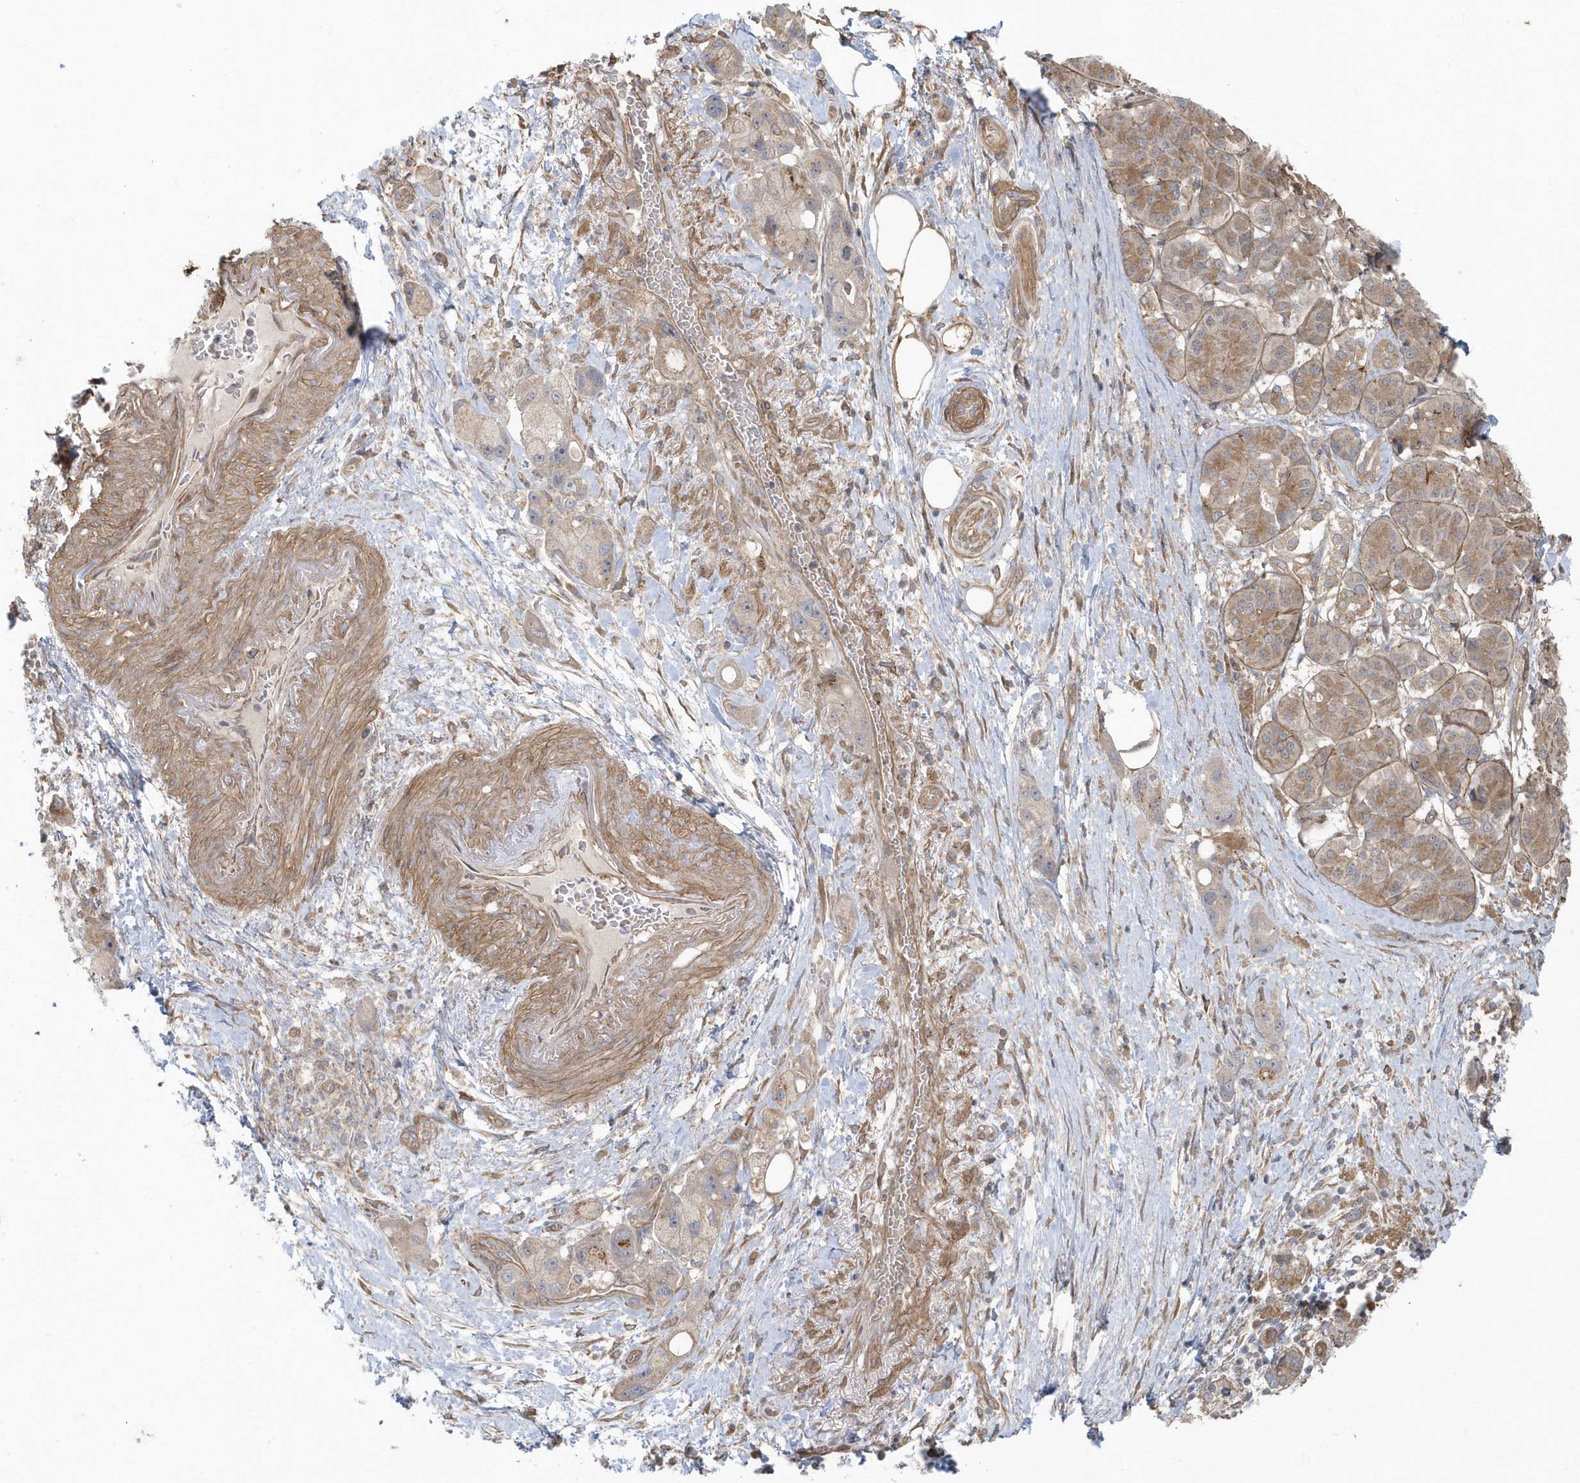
{"staining": {"intensity": "weak", "quantity": "<25%", "location": "cytoplasmic/membranous"}, "tissue": "pancreatic cancer", "cell_type": "Tumor cells", "image_type": "cancer", "snomed": [{"axis": "morphology", "description": "Normal tissue, NOS"}, {"axis": "morphology", "description": "Adenocarcinoma, NOS"}, {"axis": "topography", "description": "Pancreas"}], "caption": "Tumor cells are negative for protein expression in human pancreatic cancer.", "gene": "ACTR1A", "patient": {"sex": "female", "age": 68}}